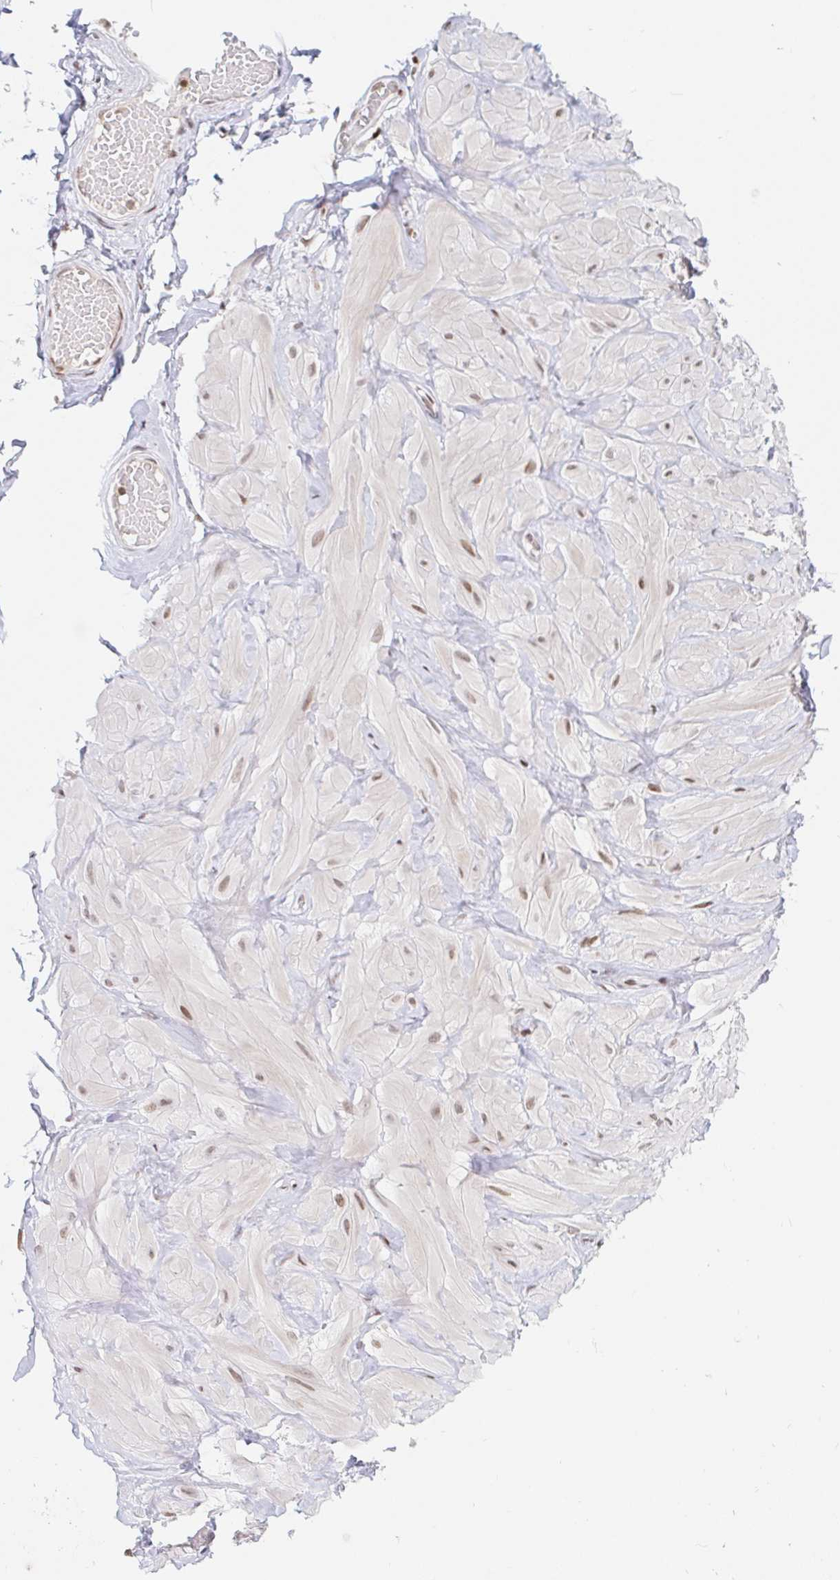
{"staining": {"intensity": "weak", "quantity": "25%-75%", "location": "nuclear"}, "tissue": "soft tissue", "cell_type": "Fibroblasts", "image_type": "normal", "snomed": [{"axis": "morphology", "description": "Normal tissue, NOS"}, {"axis": "topography", "description": "Soft tissue"}, {"axis": "topography", "description": "Adipose tissue"}, {"axis": "topography", "description": "Vascular tissue"}, {"axis": "topography", "description": "Peripheral nerve tissue"}], "caption": "IHC of unremarkable soft tissue demonstrates low levels of weak nuclear staining in about 25%-75% of fibroblasts.", "gene": "HOXC10", "patient": {"sex": "male", "age": 29}}